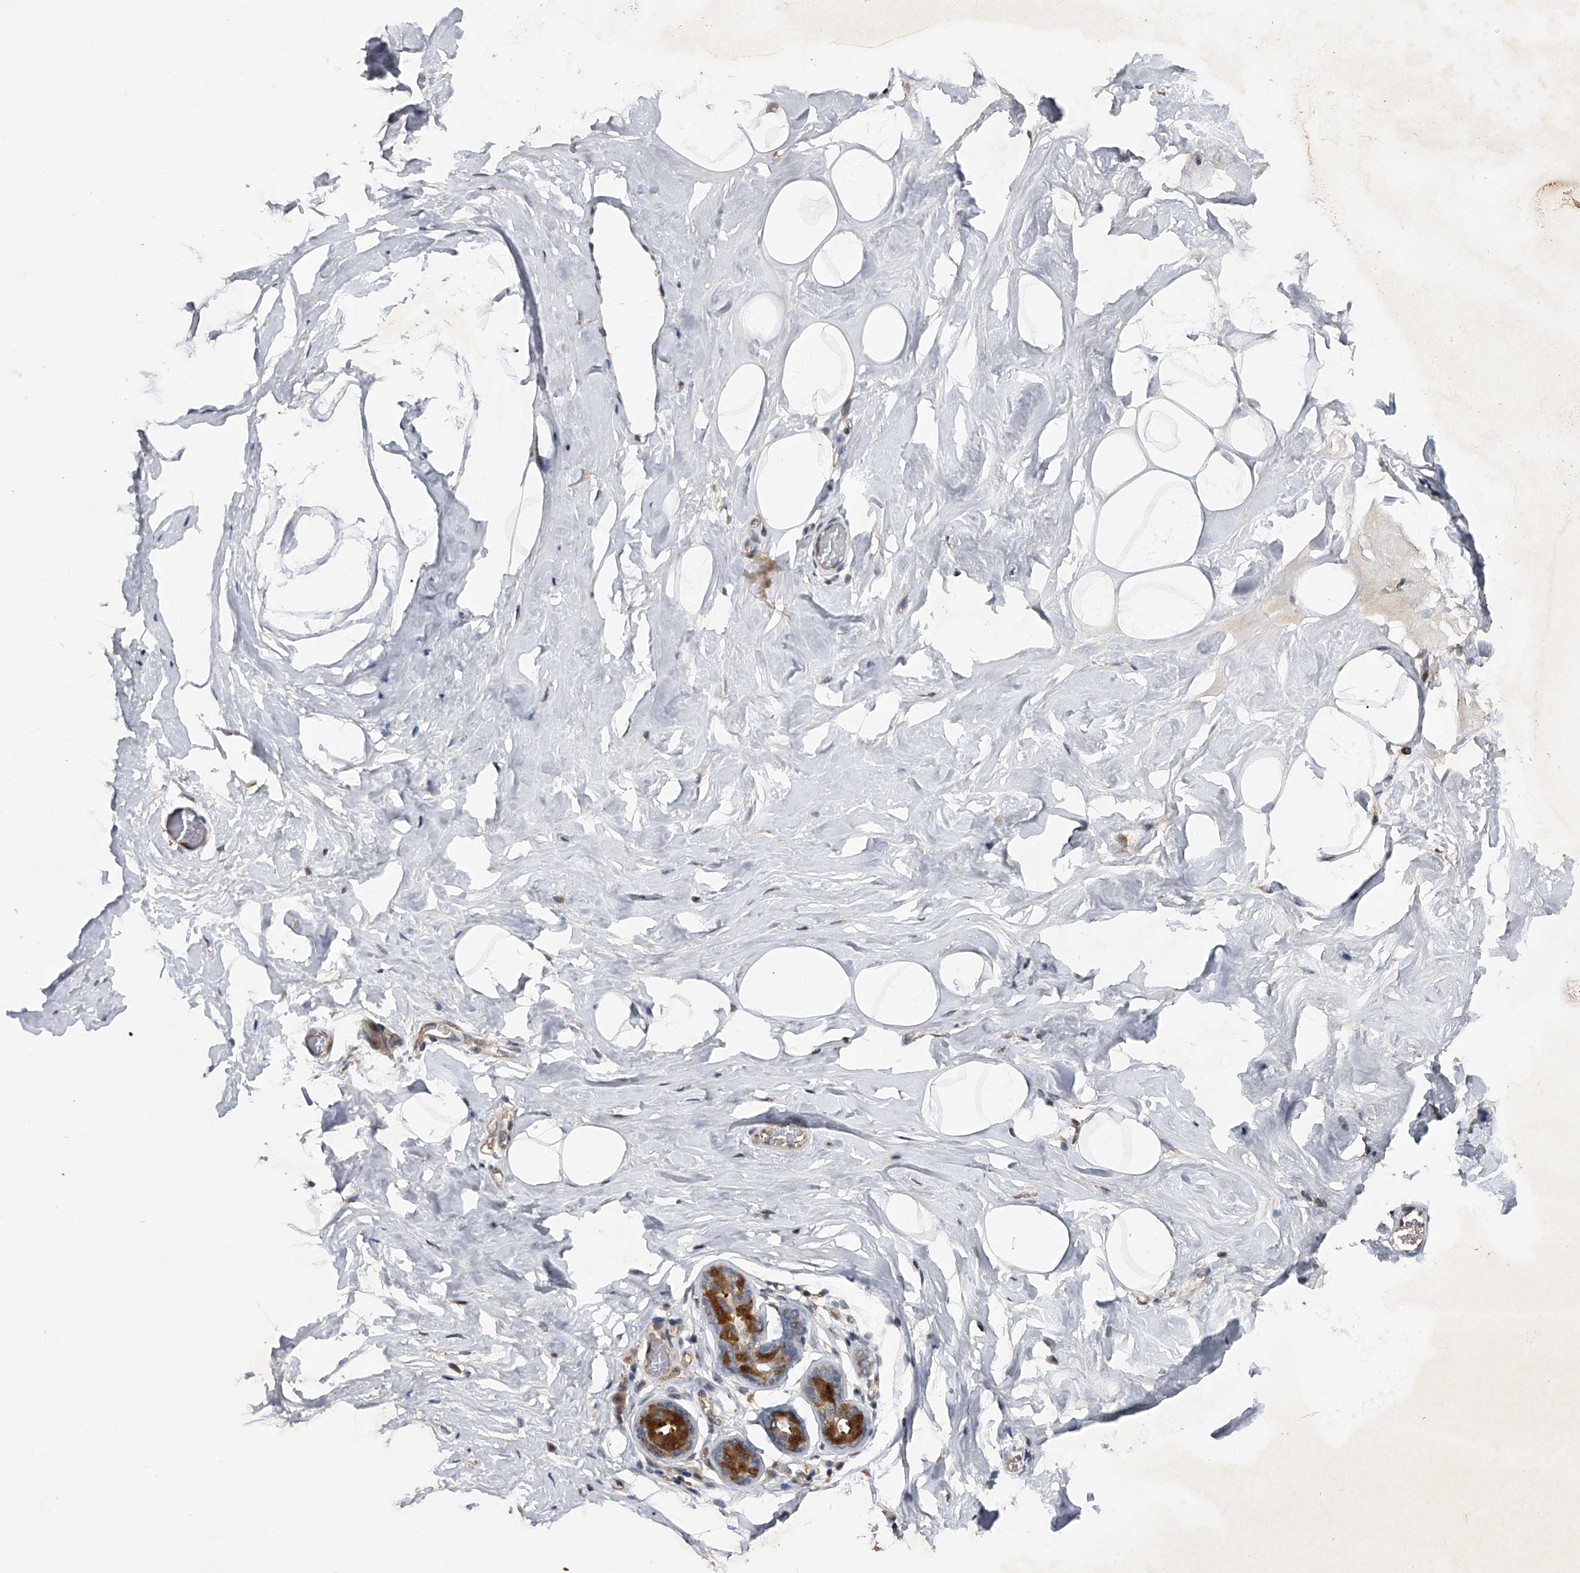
{"staining": {"intensity": "negative", "quantity": "none", "location": "none"}, "tissue": "adipose tissue", "cell_type": "Adipocytes", "image_type": "normal", "snomed": [{"axis": "morphology", "description": "Normal tissue, NOS"}, {"axis": "morphology", "description": "Fibrosis, NOS"}, {"axis": "topography", "description": "Breast"}, {"axis": "topography", "description": "Adipose tissue"}], "caption": "The IHC photomicrograph has no significant expression in adipocytes of adipose tissue.", "gene": "RWDD2A", "patient": {"sex": "female", "age": 39}}